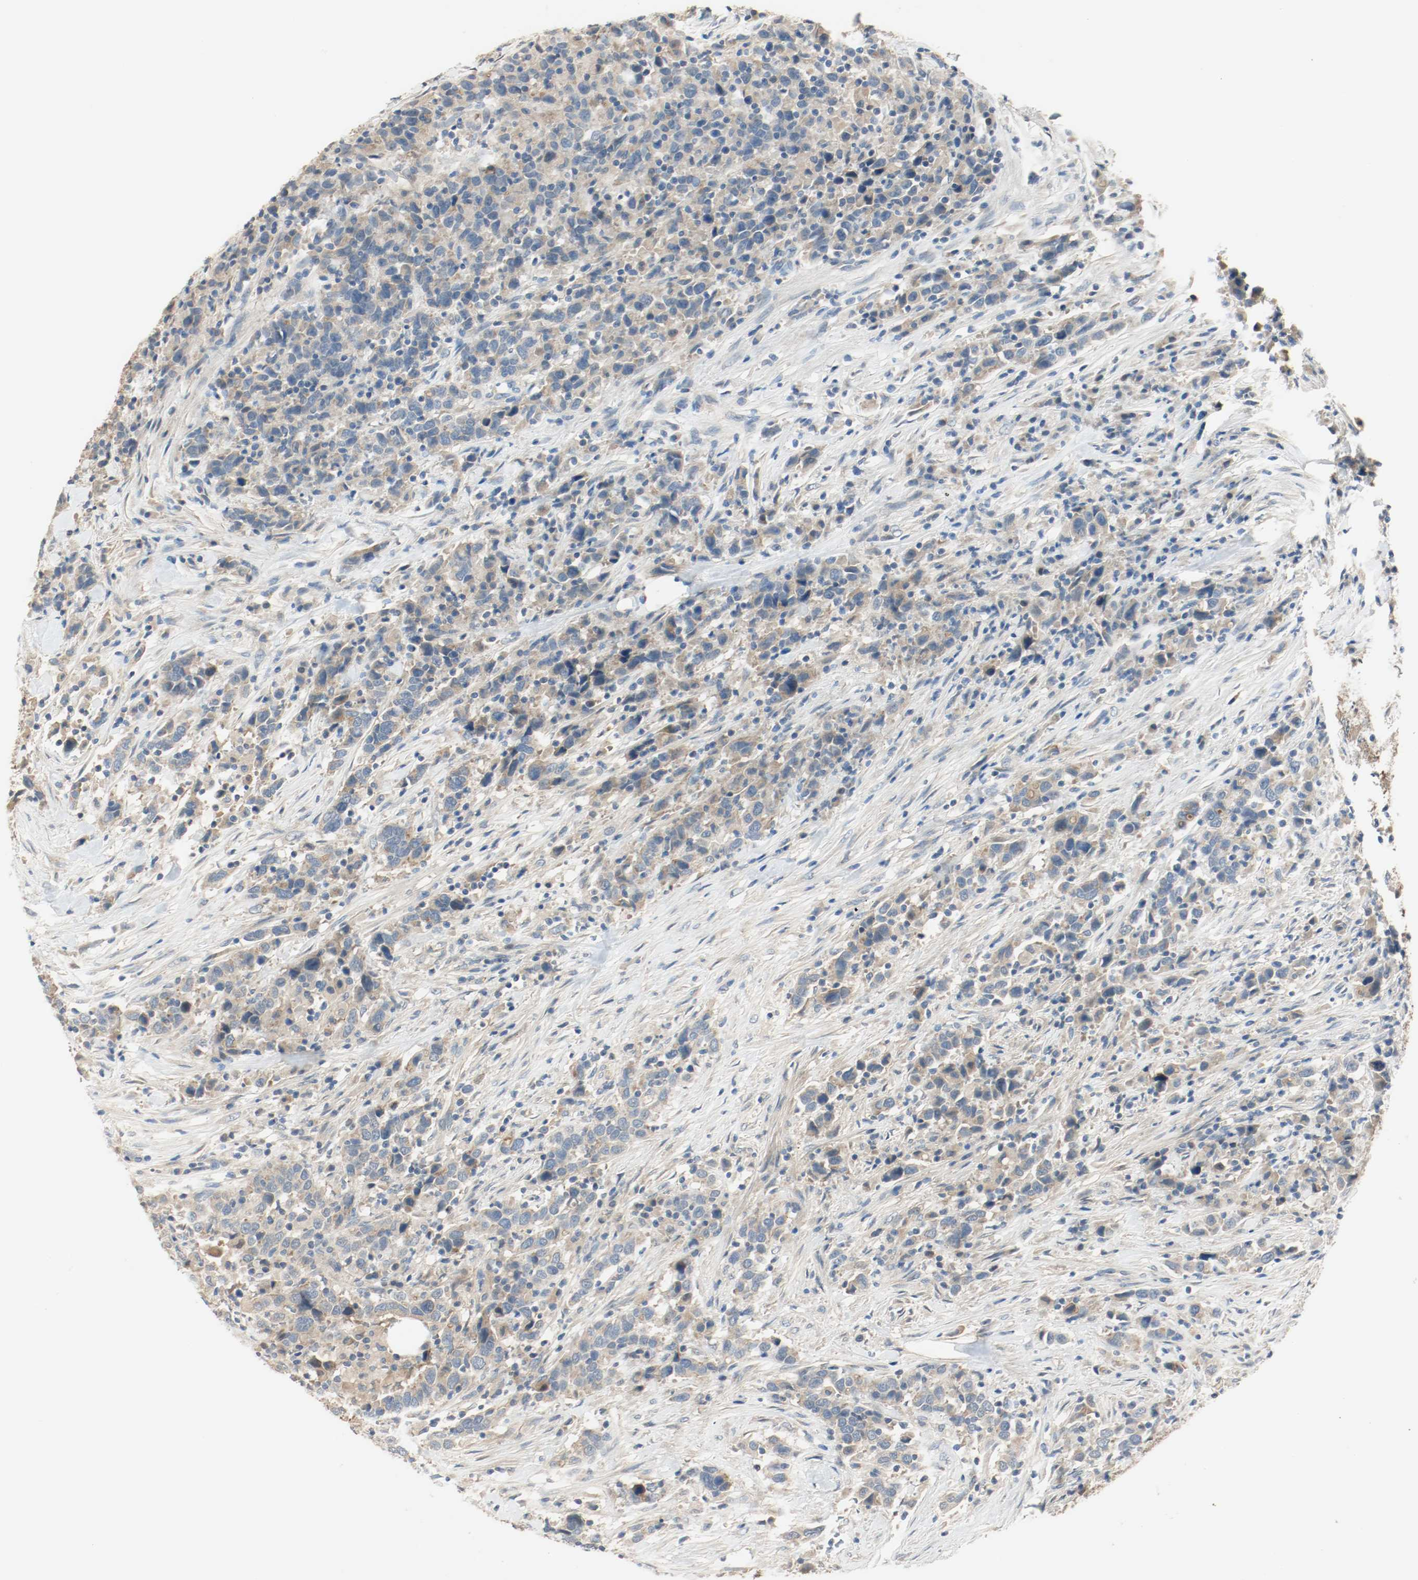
{"staining": {"intensity": "weak", "quantity": ">75%", "location": "cytoplasmic/membranous"}, "tissue": "urothelial cancer", "cell_type": "Tumor cells", "image_type": "cancer", "snomed": [{"axis": "morphology", "description": "Urothelial carcinoma, High grade"}, {"axis": "topography", "description": "Urinary bladder"}], "caption": "Protein analysis of urothelial cancer tissue displays weak cytoplasmic/membranous expression in about >75% of tumor cells. (DAB (3,3'-diaminobenzidine) IHC with brightfield microscopy, high magnification).", "gene": "MELTF", "patient": {"sex": "male", "age": 61}}